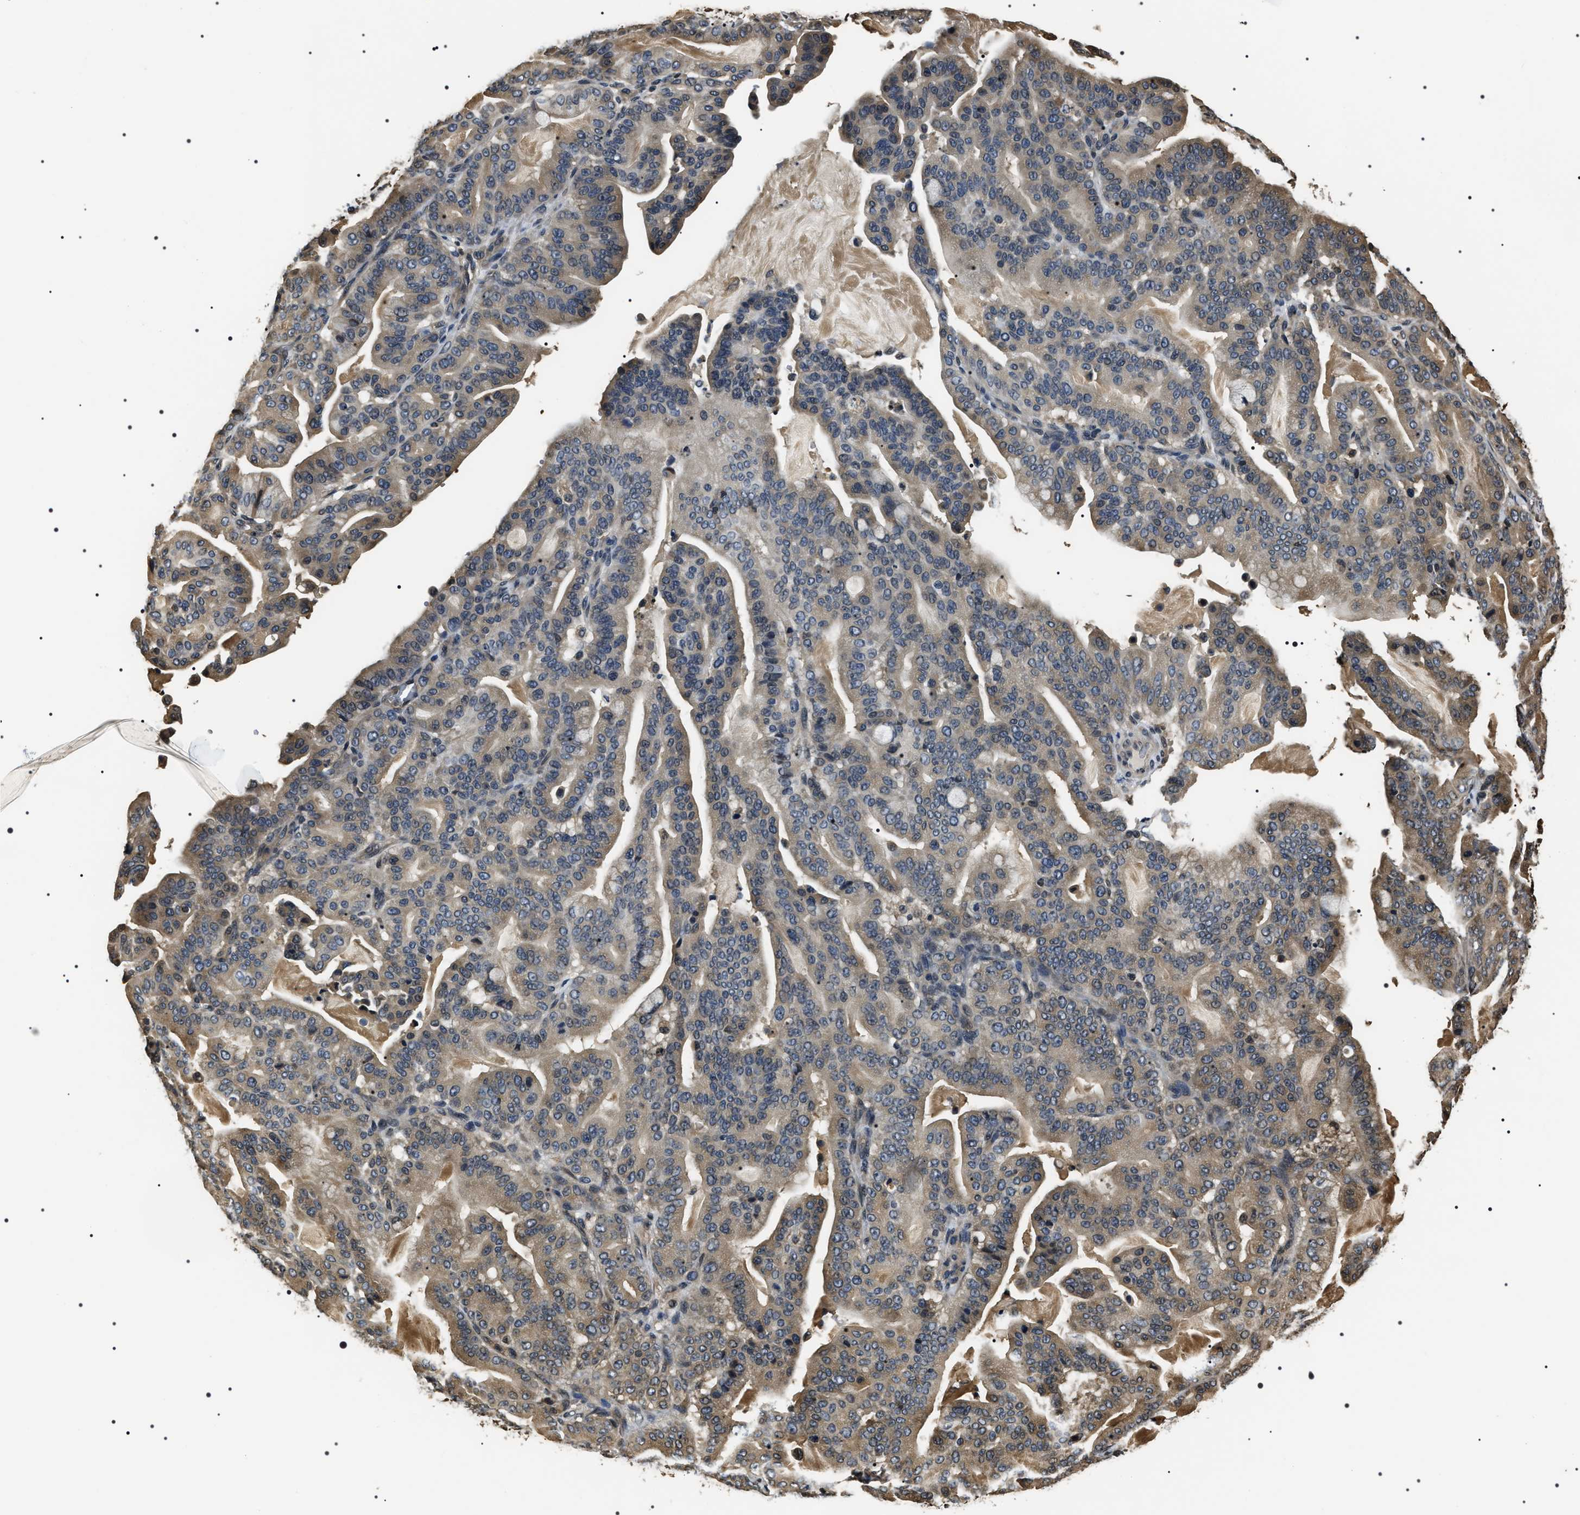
{"staining": {"intensity": "weak", "quantity": "25%-75%", "location": "cytoplasmic/membranous"}, "tissue": "pancreatic cancer", "cell_type": "Tumor cells", "image_type": "cancer", "snomed": [{"axis": "morphology", "description": "Adenocarcinoma, NOS"}, {"axis": "topography", "description": "Pancreas"}], "caption": "Immunohistochemical staining of pancreatic adenocarcinoma reveals low levels of weak cytoplasmic/membranous staining in about 25%-75% of tumor cells.", "gene": "ARHGAP22", "patient": {"sex": "male", "age": 63}}